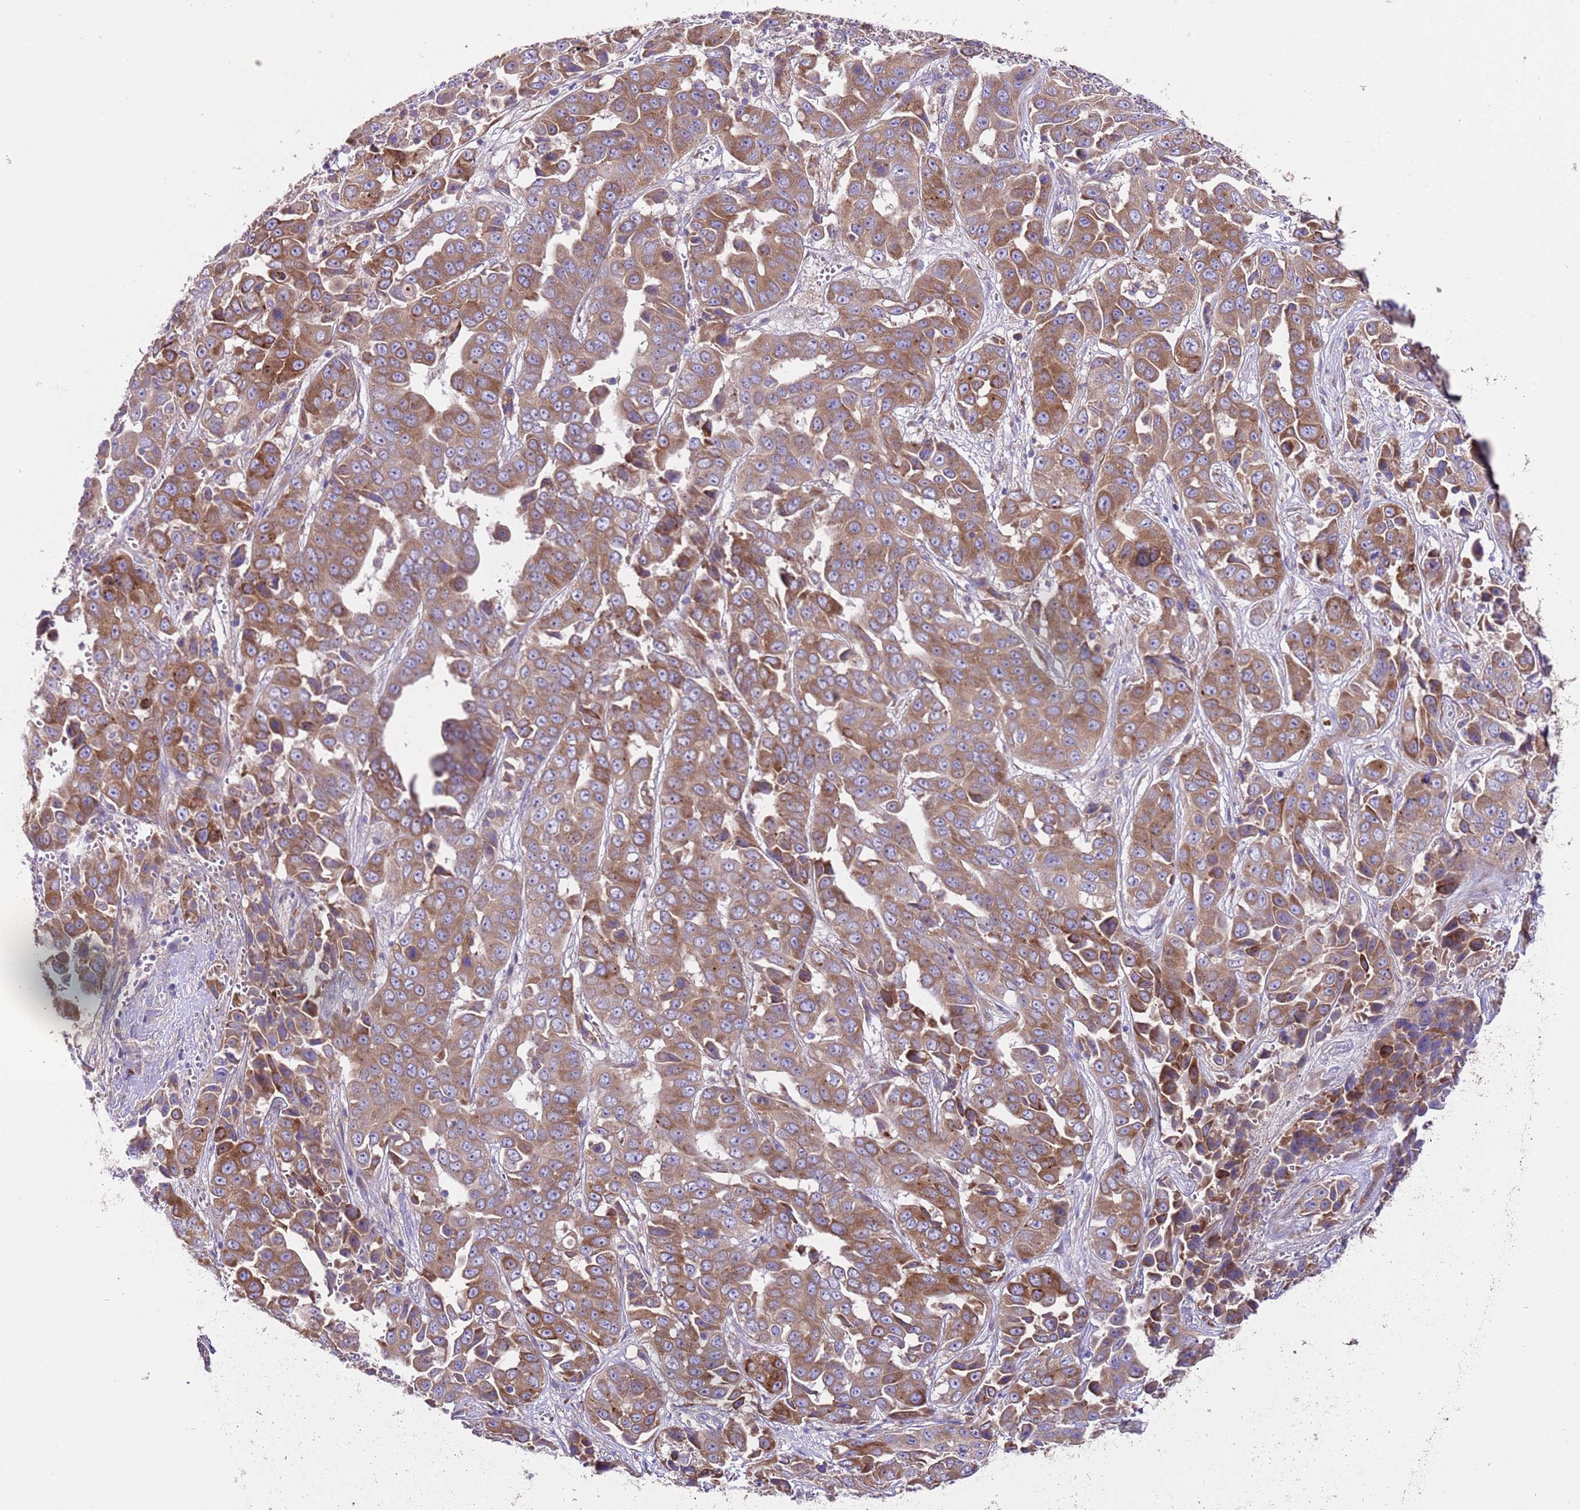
{"staining": {"intensity": "moderate", "quantity": ">75%", "location": "cytoplasmic/membranous"}, "tissue": "liver cancer", "cell_type": "Tumor cells", "image_type": "cancer", "snomed": [{"axis": "morphology", "description": "Cholangiocarcinoma"}, {"axis": "topography", "description": "Liver"}], "caption": "Approximately >75% of tumor cells in liver cancer demonstrate moderate cytoplasmic/membranous protein expression as visualized by brown immunohistochemical staining.", "gene": "RPS10", "patient": {"sex": "female", "age": 52}}